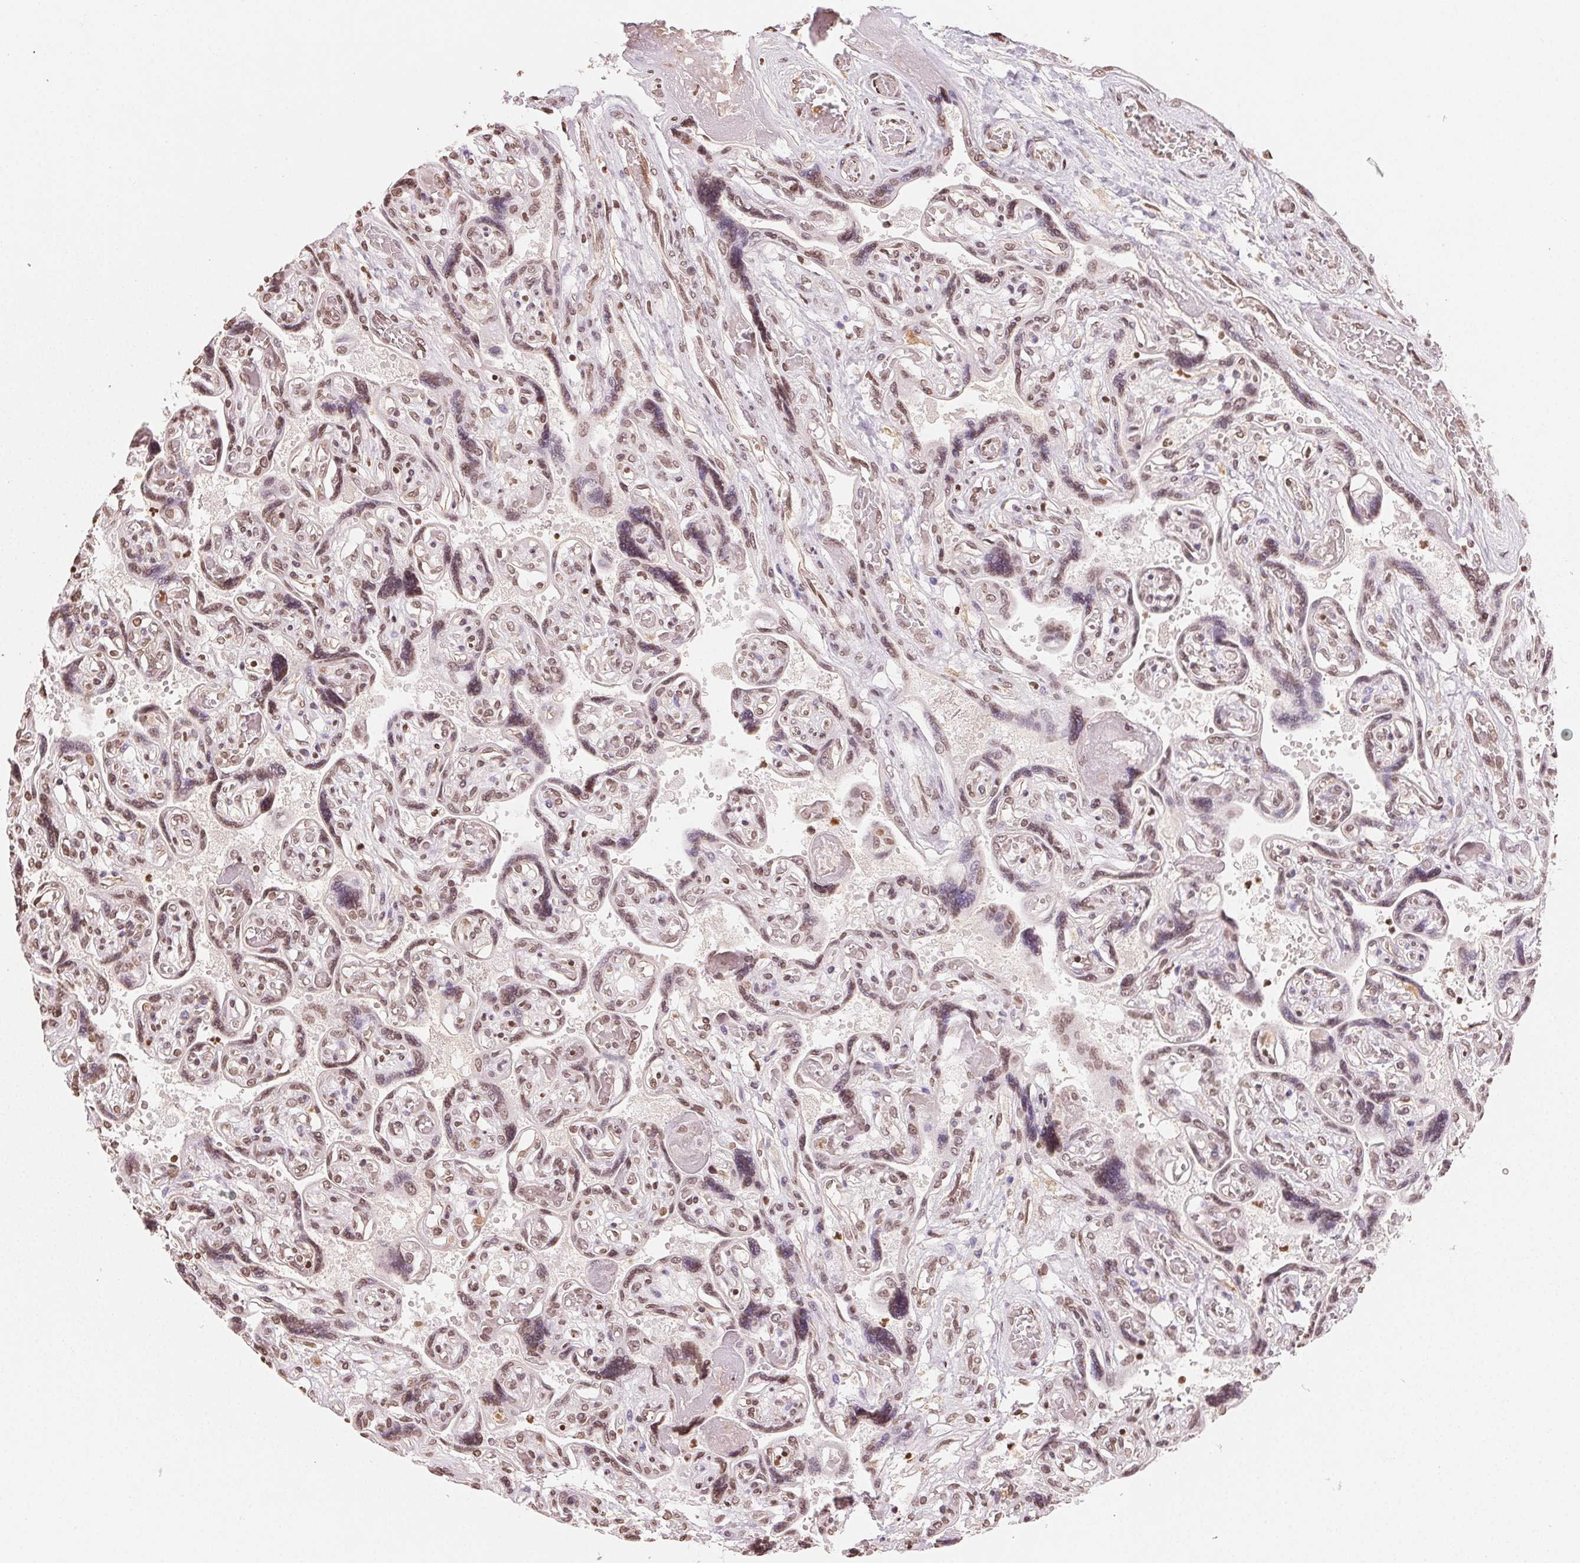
{"staining": {"intensity": "weak", "quantity": "25%-75%", "location": "nuclear"}, "tissue": "placenta", "cell_type": "Decidual cells", "image_type": "normal", "snomed": [{"axis": "morphology", "description": "Normal tissue, NOS"}, {"axis": "topography", "description": "Placenta"}], "caption": "Approximately 25%-75% of decidual cells in normal placenta show weak nuclear protein expression as visualized by brown immunohistochemical staining.", "gene": "TBP", "patient": {"sex": "female", "age": 32}}